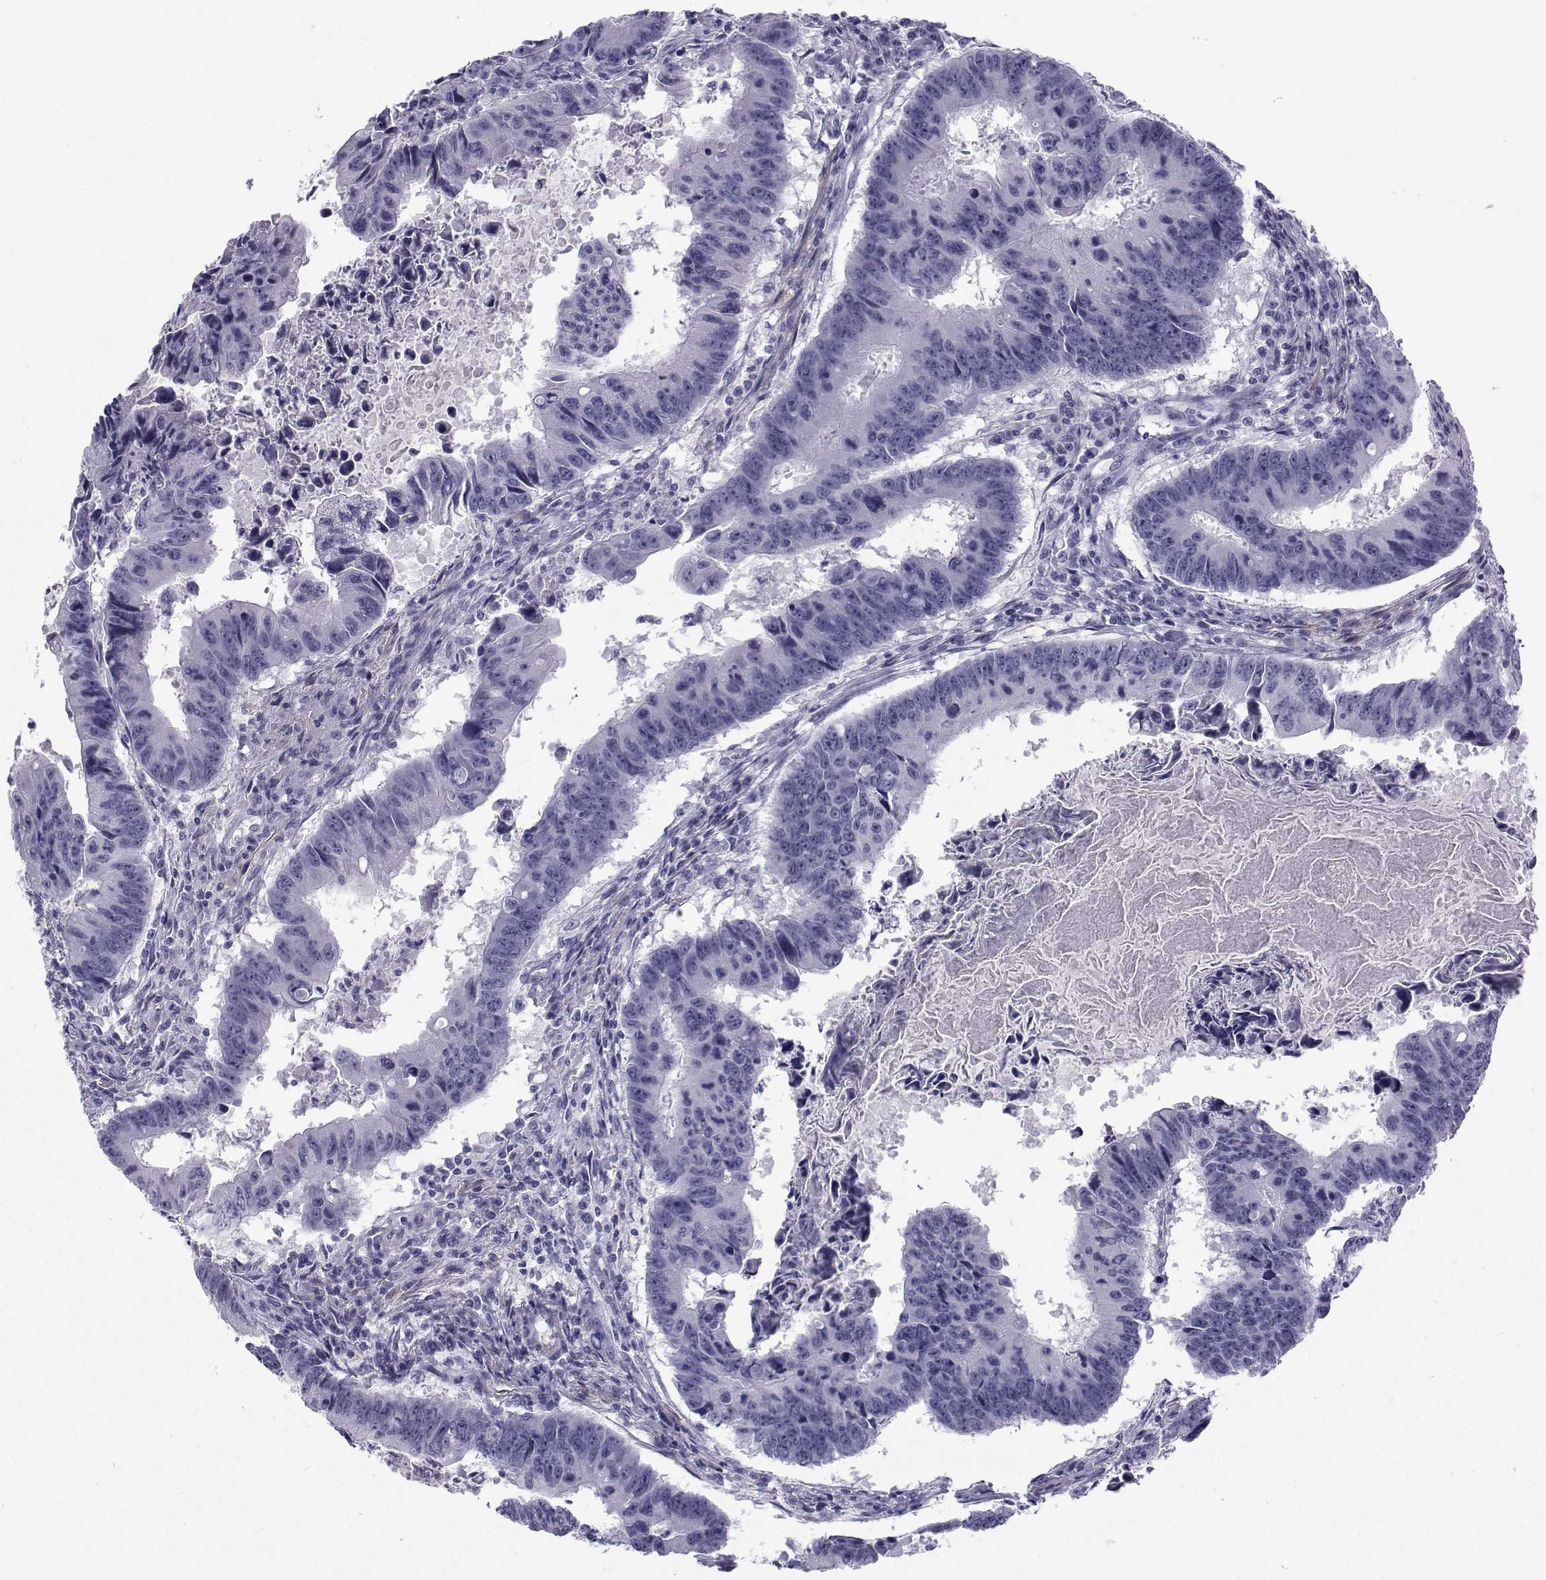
{"staining": {"intensity": "negative", "quantity": "none", "location": "none"}, "tissue": "colorectal cancer", "cell_type": "Tumor cells", "image_type": "cancer", "snomed": [{"axis": "morphology", "description": "Adenocarcinoma, NOS"}, {"axis": "topography", "description": "Colon"}], "caption": "There is no significant expression in tumor cells of adenocarcinoma (colorectal). (Stains: DAB immunohistochemistry (IHC) with hematoxylin counter stain, Microscopy: brightfield microscopy at high magnification).", "gene": "SPANXD", "patient": {"sex": "female", "age": 87}}